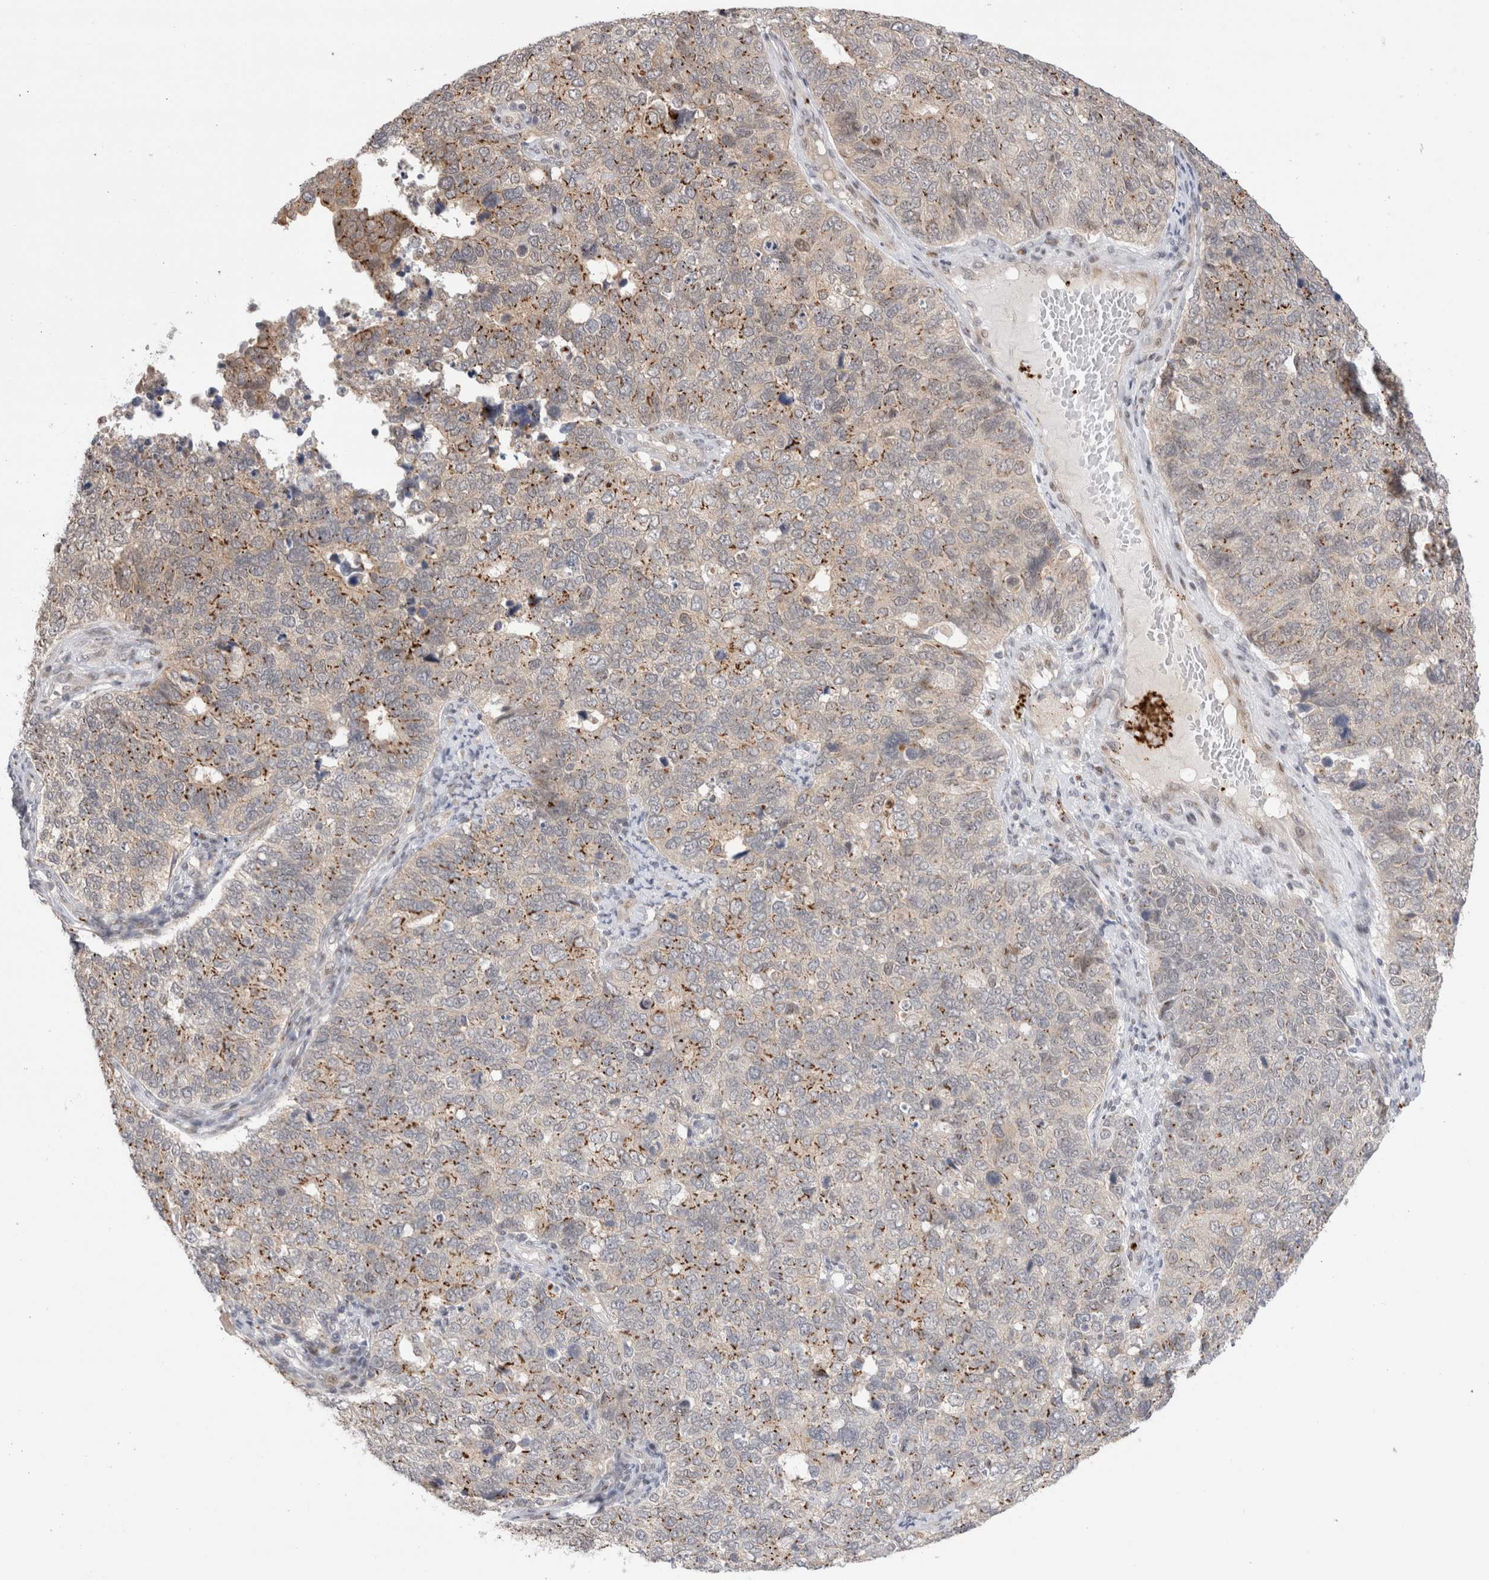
{"staining": {"intensity": "moderate", "quantity": "25%-75%", "location": "cytoplasmic/membranous"}, "tissue": "cervical cancer", "cell_type": "Tumor cells", "image_type": "cancer", "snomed": [{"axis": "morphology", "description": "Squamous cell carcinoma, NOS"}, {"axis": "topography", "description": "Cervix"}], "caption": "Brown immunohistochemical staining in cervical cancer (squamous cell carcinoma) demonstrates moderate cytoplasmic/membranous expression in approximately 25%-75% of tumor cells. Nuclei are stained in blue.", "gene": "VPS28", "patient": {"sex": "female", "age": 63}}